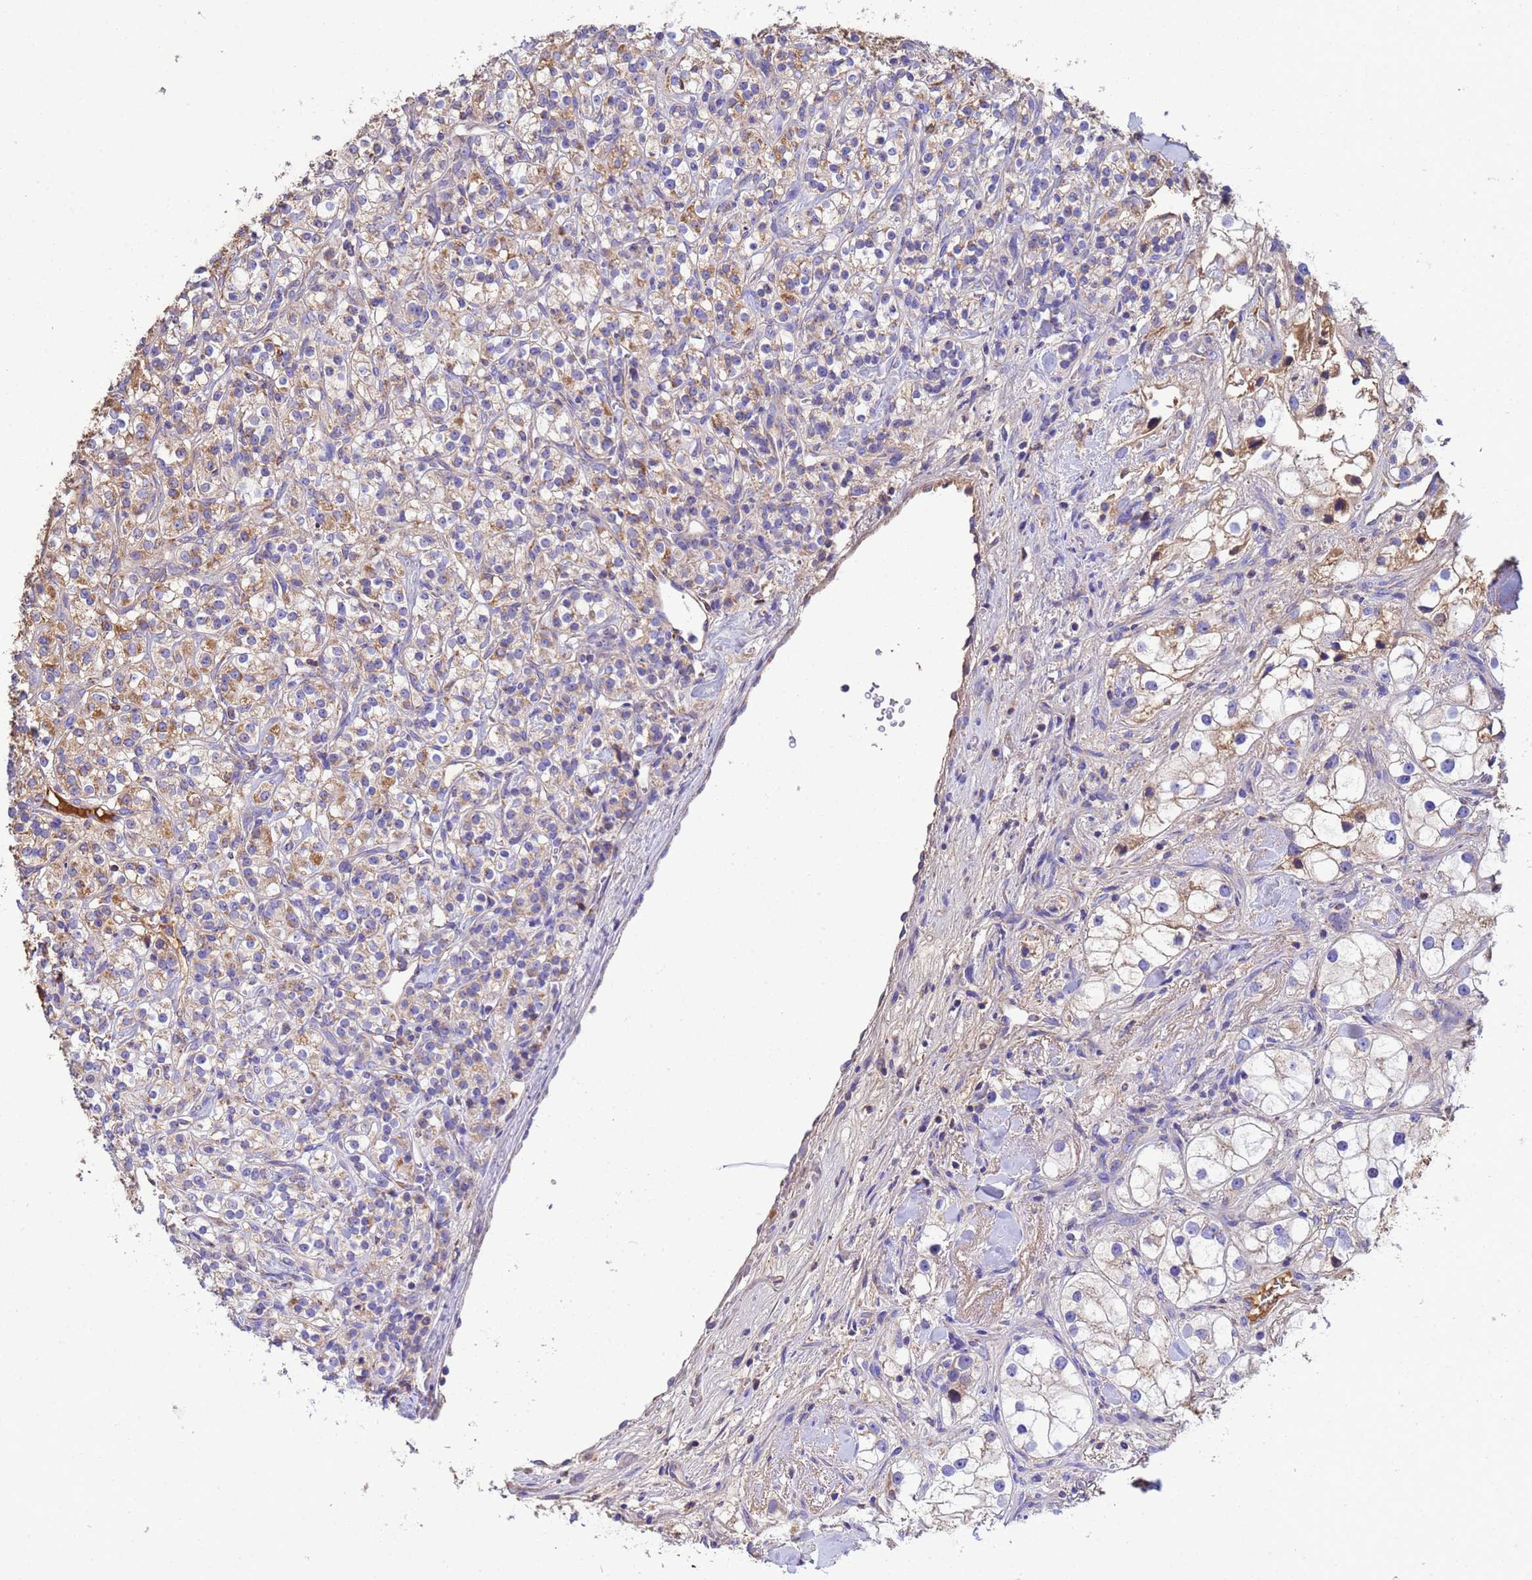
{"staining": {"intensity": "weak", "quantity": "25%-75%", "location": "cytoplasmic/membranous"}, "tissue": "renal cancer", "cell_type": "Tumor cells", "image_type": "cancer", "snomed": [{"axis": "morphology", "description": "Adenocarcinoma, NOS"}, {"axis": "topography", "description": "Kidney"}], "caption": "Tumor cells show low levels of weak cytoplasmic/membranous positivity in approximately 25%-75% of cells in renal cancer.", "gene": "GLUD1", "patient": {"sex": "male", "age": 77}}